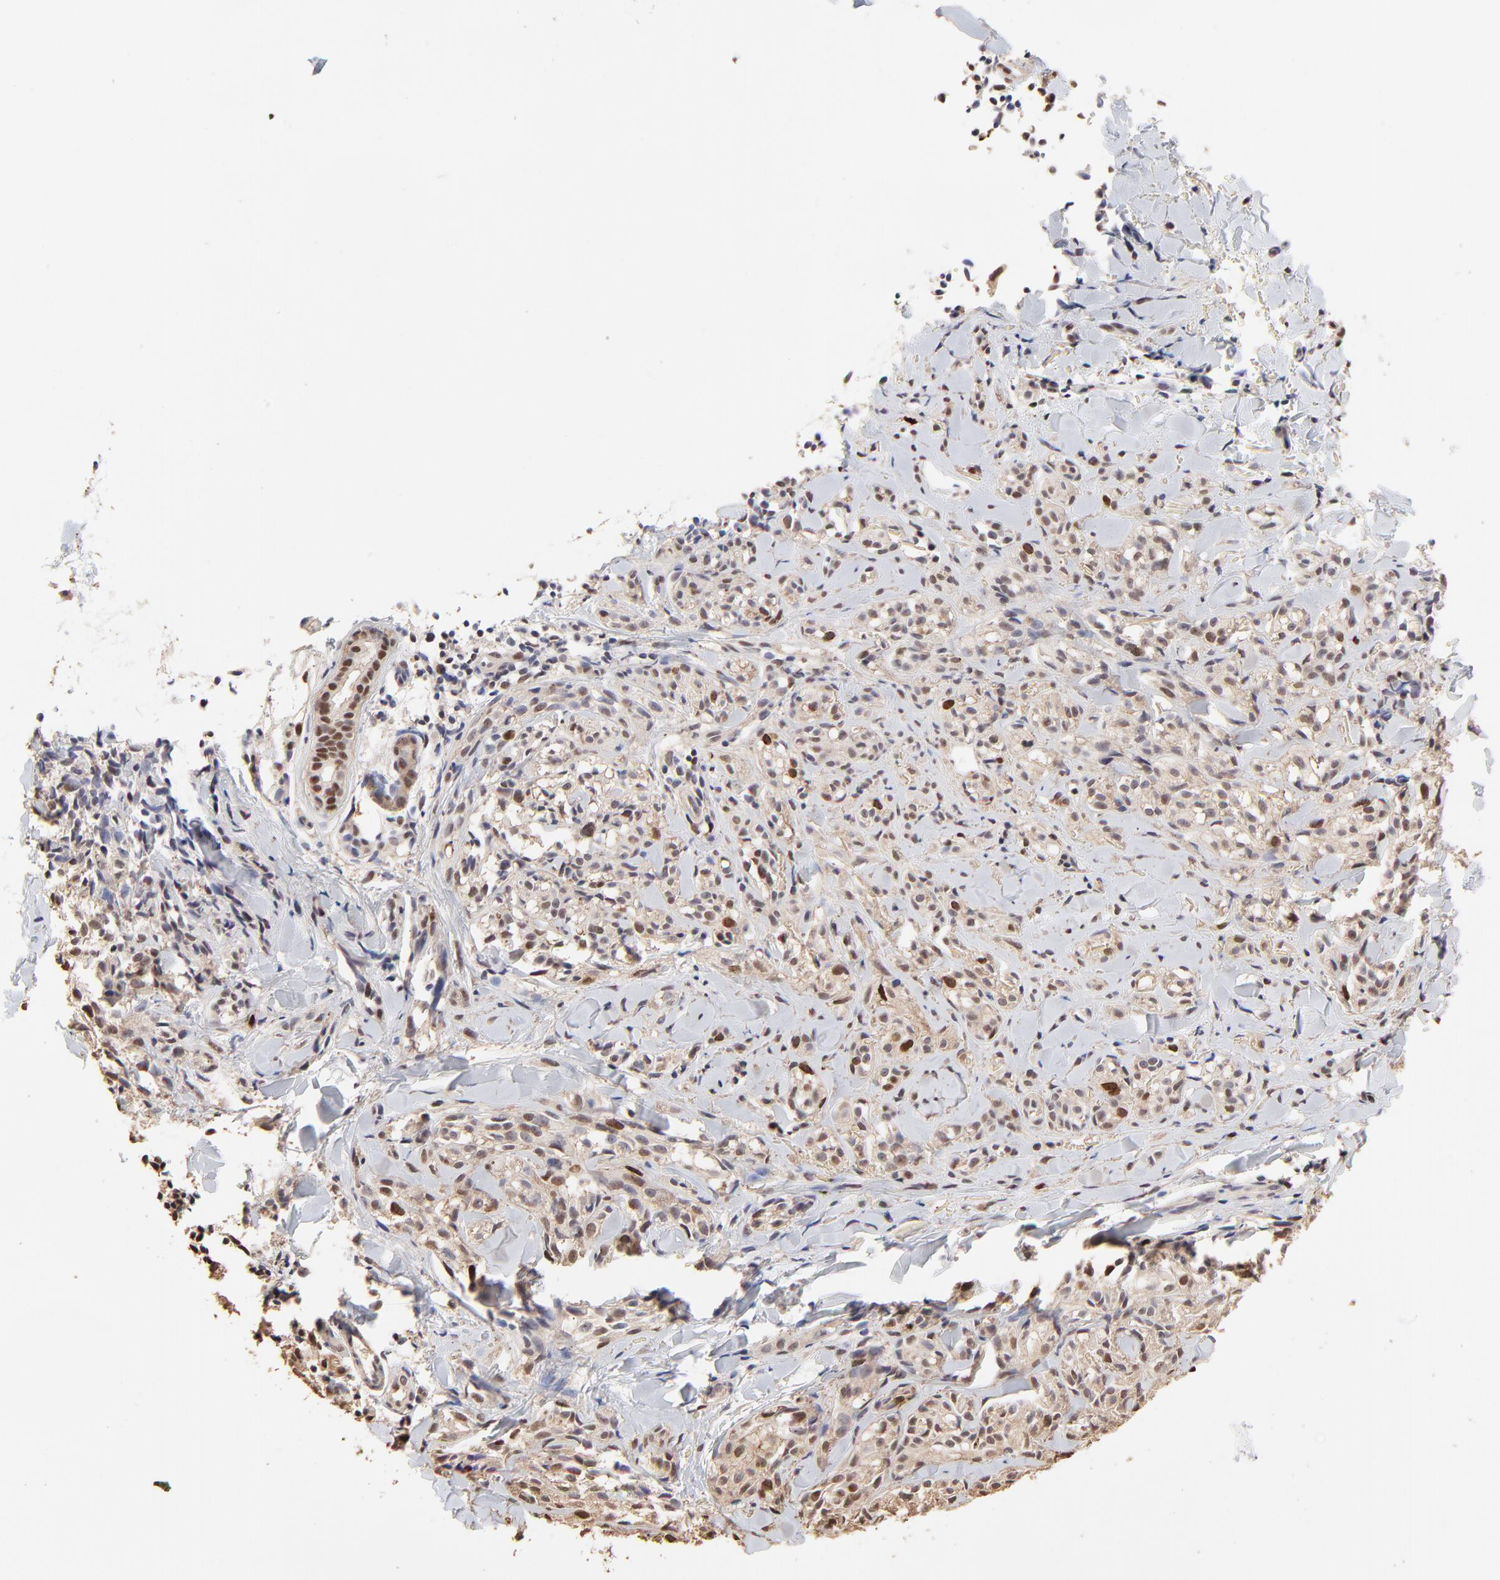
{"staining": {"intensity": "moderate", "quantity": "<25%", "location": "nuclear"}, "tissue": "melanoma", "cell_type": "Tumor cells", "image_type": "cancer", "snomed": [{"axis": "morphology", "description": "Malignant melanoma, Metastatic site"}, {"axis": "topography", "description": "Skin"}], "caption": "This histopathology image displays immunohistochemistry staining of melanoma, with low moderate nuclear positivity in about <25% of tumor cells.", "gene": "BIRC5", "patient": {"sex": "female", "age": 66}}